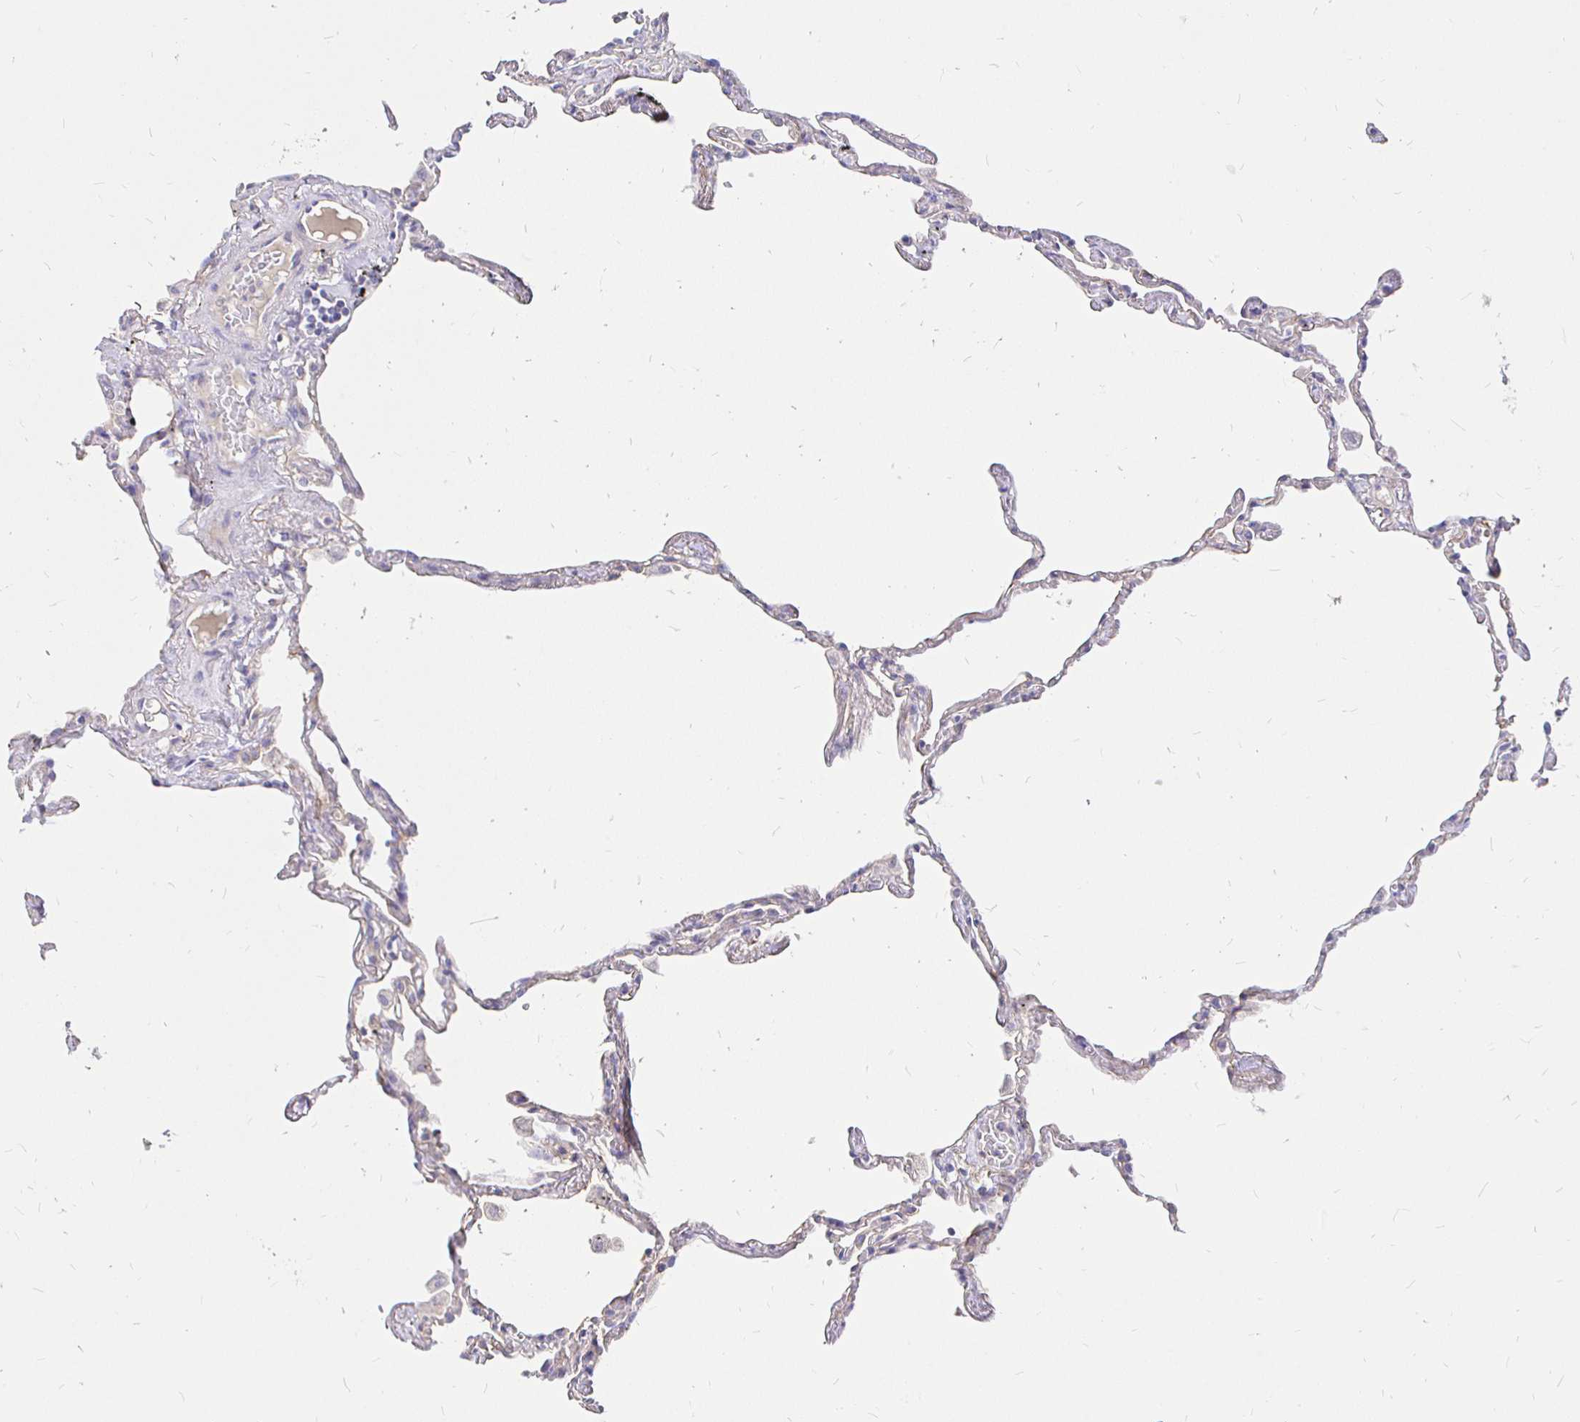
{"staining": {"intensity": "weak", "quantity": "25%-75%", "location": "cytoplasmic/membranous"}, "tissue": "lung", "cell_type": "Alveolar cells", "image_type": "normal", "snomed": [{"axis": "morphology", "description": "Normal tissue, NOS"}, {"axis": "topography", "description": "Lung"}], "caption": "Alveolar cells exhibit weak cytoplasmic/membranous staining in about 25%-75% of cells in unremarkable lung.", "gene": "PALM2AKAP2", "patient": {"sex": "female", "age": 67}}